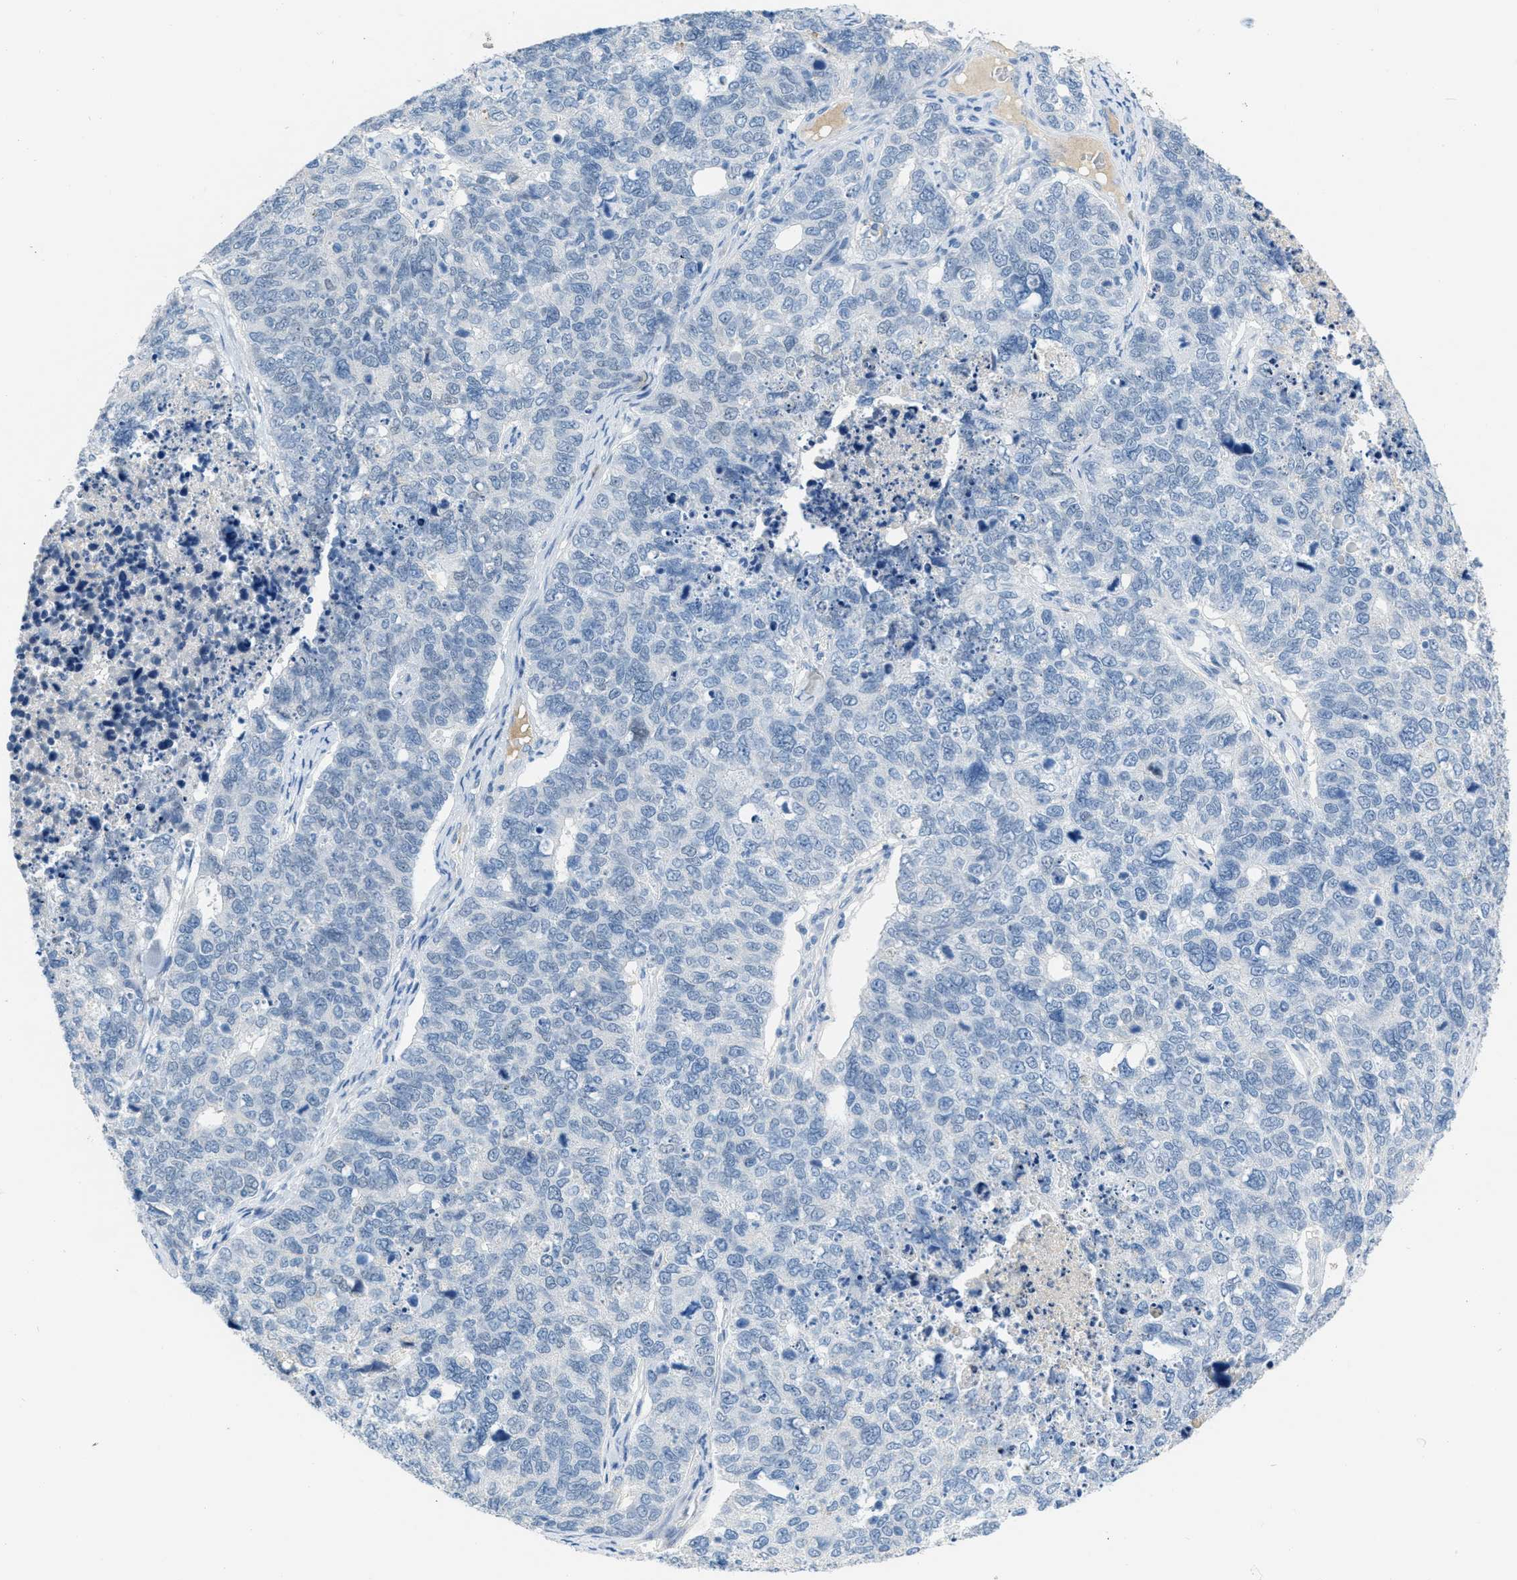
{"staining": {"intensity": "negative", "quantity": "none", "location": "none"}, "tissue": "cervical cancer", "cell_type": "Tumor cells", "image_type": "cancer", "snomed": [{"axis": "morphology", "description": "Squamous cell carcinoma, NOS"}, {"axis": "topography", "description": "Cervix"}], "caption": "Immunohistochemical staining of cervical cancer (squamous cell carcinoma) shows no significant positivity in tumor cells.", "gene": "HSF2", "patient": {"sex": "female", "age": 63}}